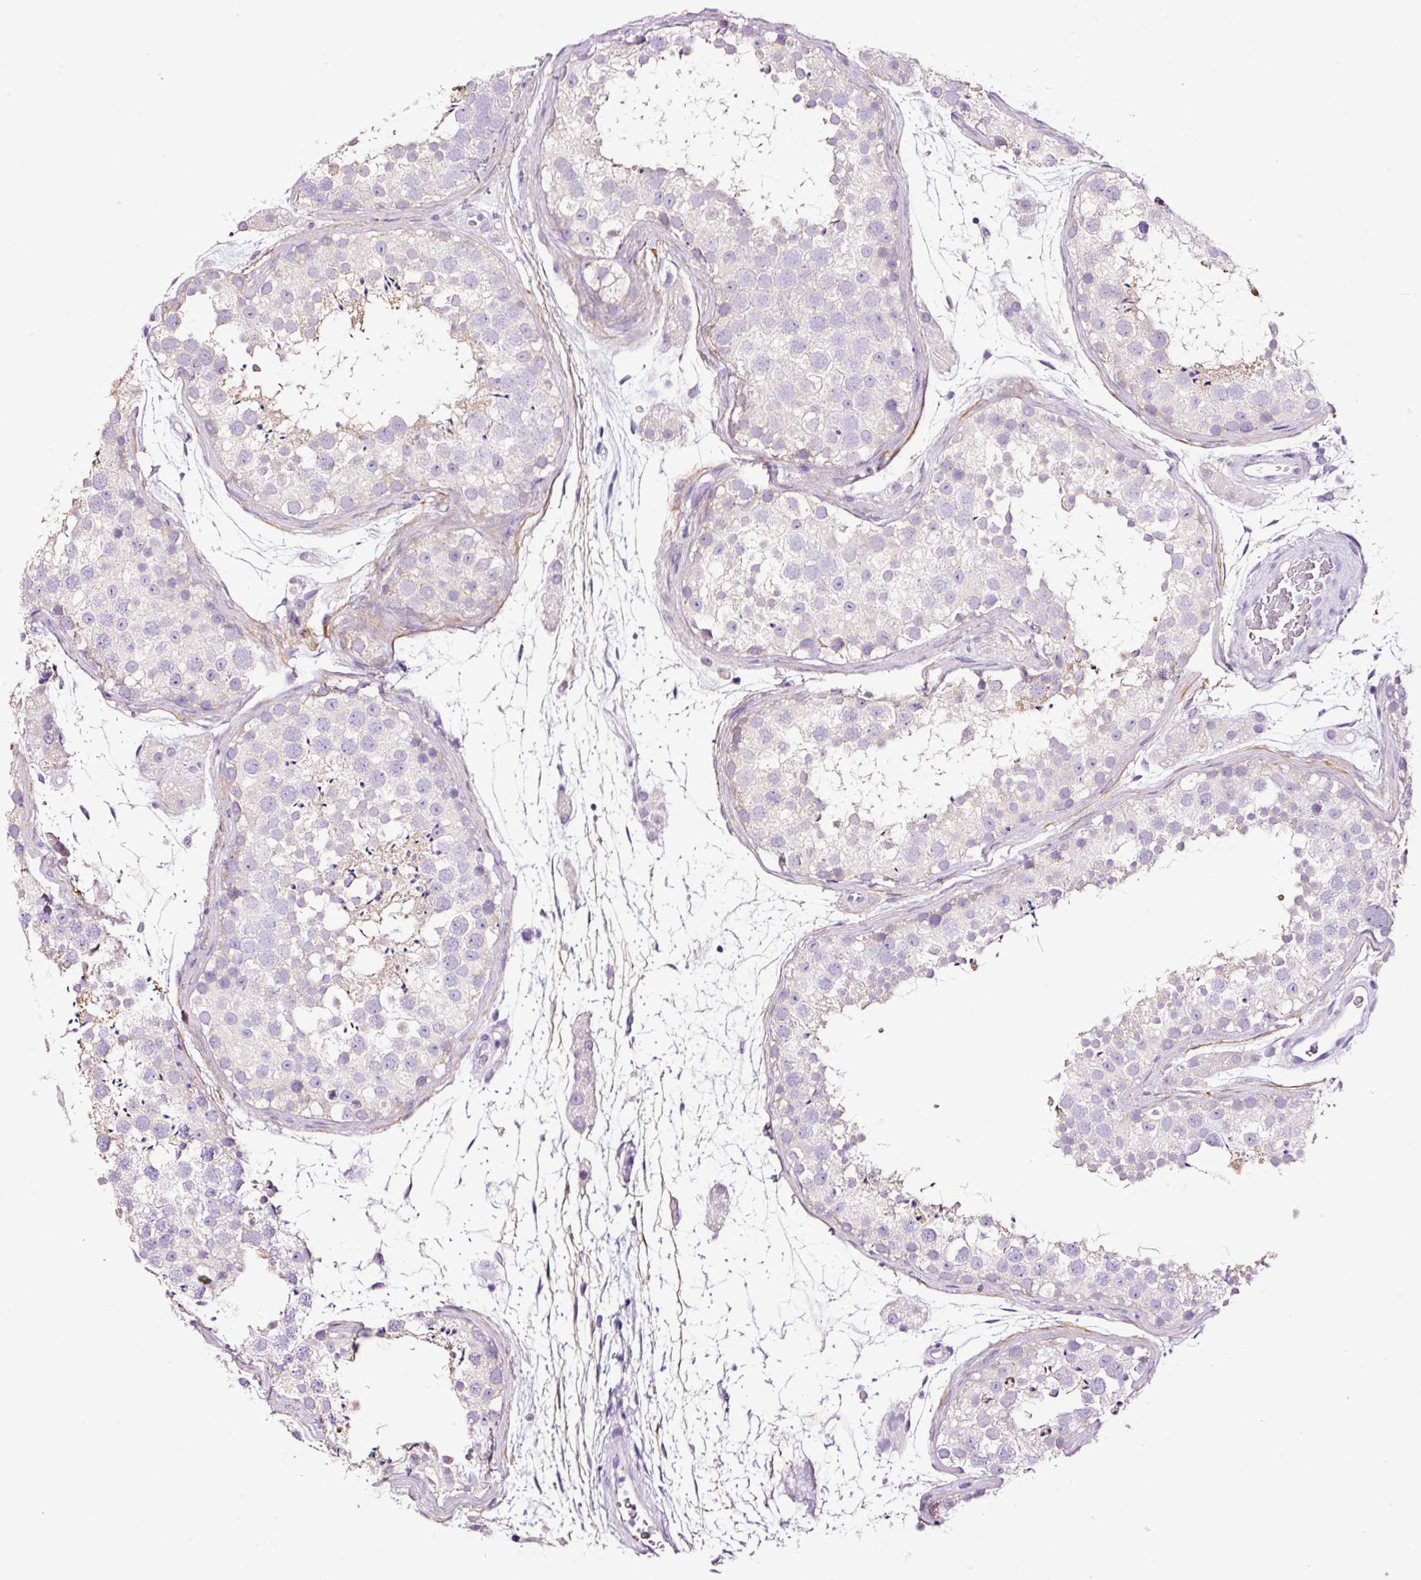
{"staining": {"intensity": "negative", "quantity": "none", "location": "none"}, "tissue": "testis", "cell_type": "Cells in seminiferous ducts", "image_type": "normal", "snomed": [{"axis": "morphology", "description": "Normal tissue, NOS"}, {"axis": "topography", "description": "Testis"}], "caption": "A high-resolution image shows immunohistochemistry staining of unremarkable testis, which reveals no significant staining in cells in seminiferous ducts. (DAB IHC visualized using brightfield microscopy, high magnification).", "gene": "PAM", "patient": {"sex": "male", "age": 41}}